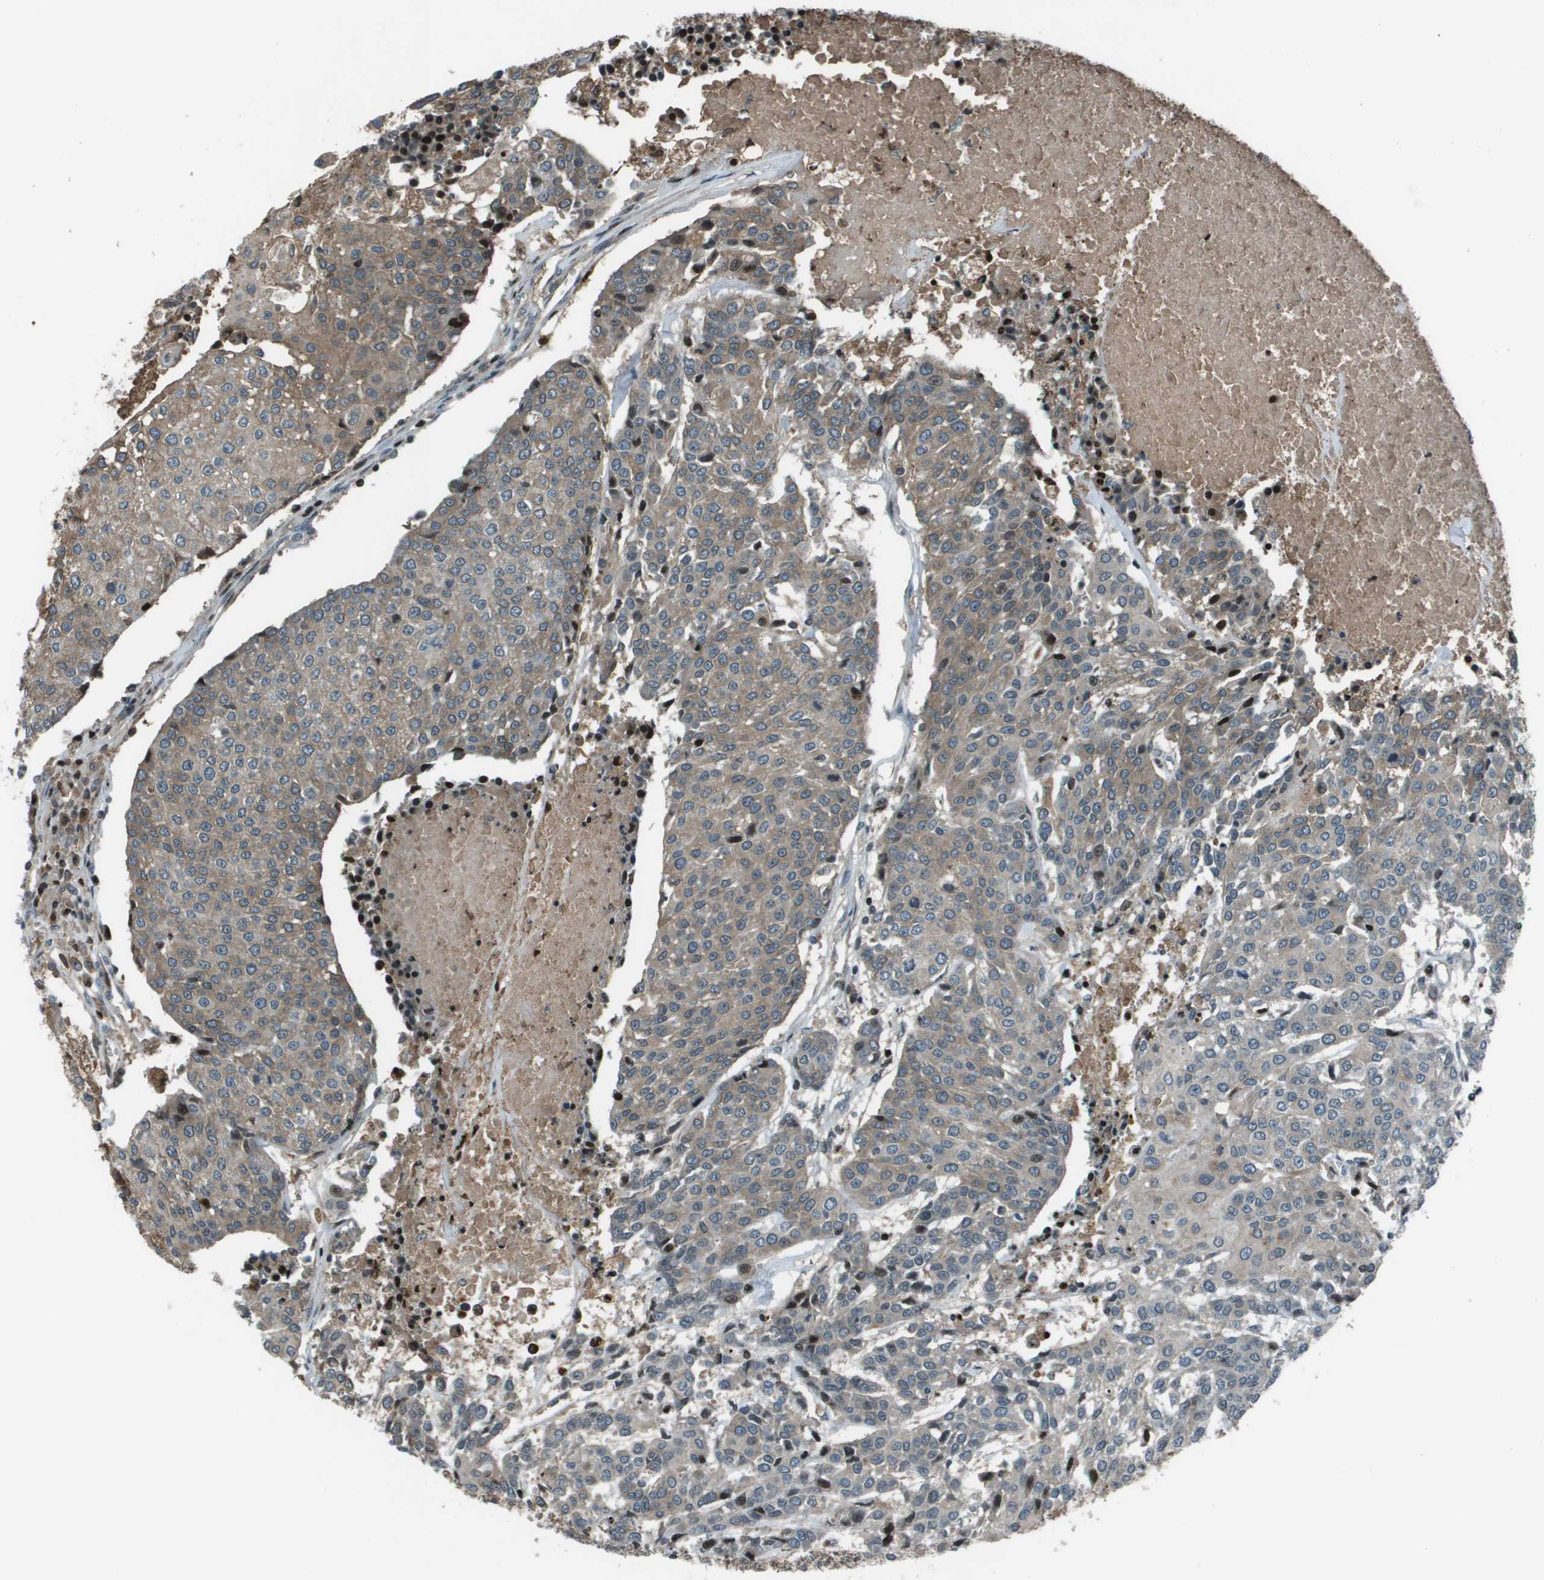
{"staining": {"intensity": "weak", "quantity": ">75%", "location": "cytoplasmic/membranous"}, "tissue": "urothelial cancer", "cell_type": "Tumor cells", "image_type": "cancer", "snomed": [{"axis": "morphology", "description": "Urothelial carcinoma, High grade"}, {"axis": "topography", "description": "Urinary bladder"}], "caption": "Human urothelial cancer stained for a protein (brown) exhibits weak cytoplasmic/membranous positive expression in approximately >75% of tumor cells.", "gene": "CXCL12", "patient": {"sex": "female", "age": 85}}